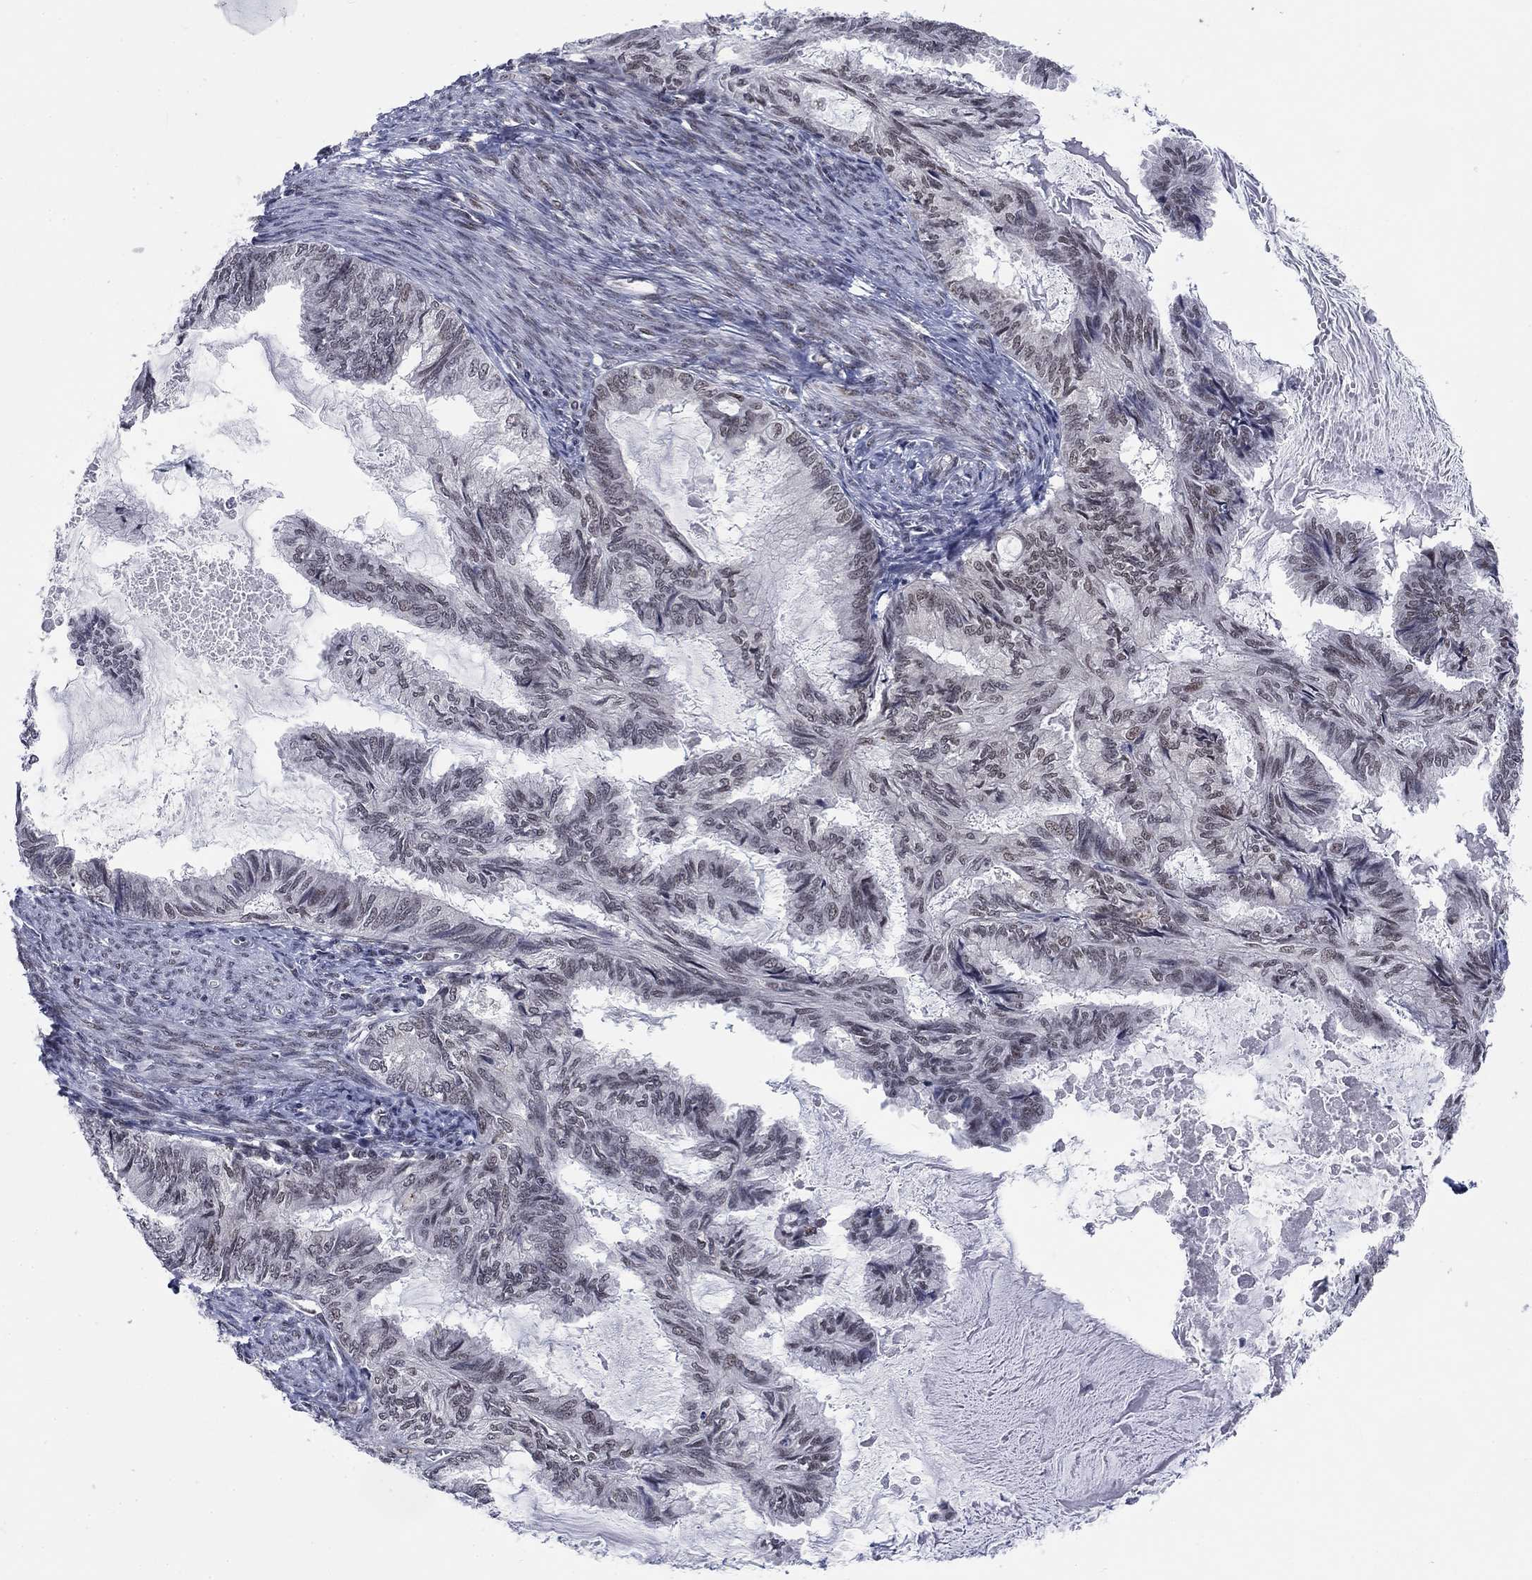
{"staining": {"intensity": "negative", "quantity": "none", "location": "none"}, "tissue": "endometrial cancer", "cell_type": "Tumor cells", "image_type": "cancer", "snomed": [{"axis": "morphology", "description": "Adenocarcinoma, NOS"}, {"axis": "topography", "description": "Endometrium"}], "caption": "An IHC histopathology image of adenocarcinoma (endometrial) is shown. There is no staining in tumor cells of adenocarcinoma (endometrial).", "gene": "FYTTD1", "patient": {"sex": "female", "age": 86}}